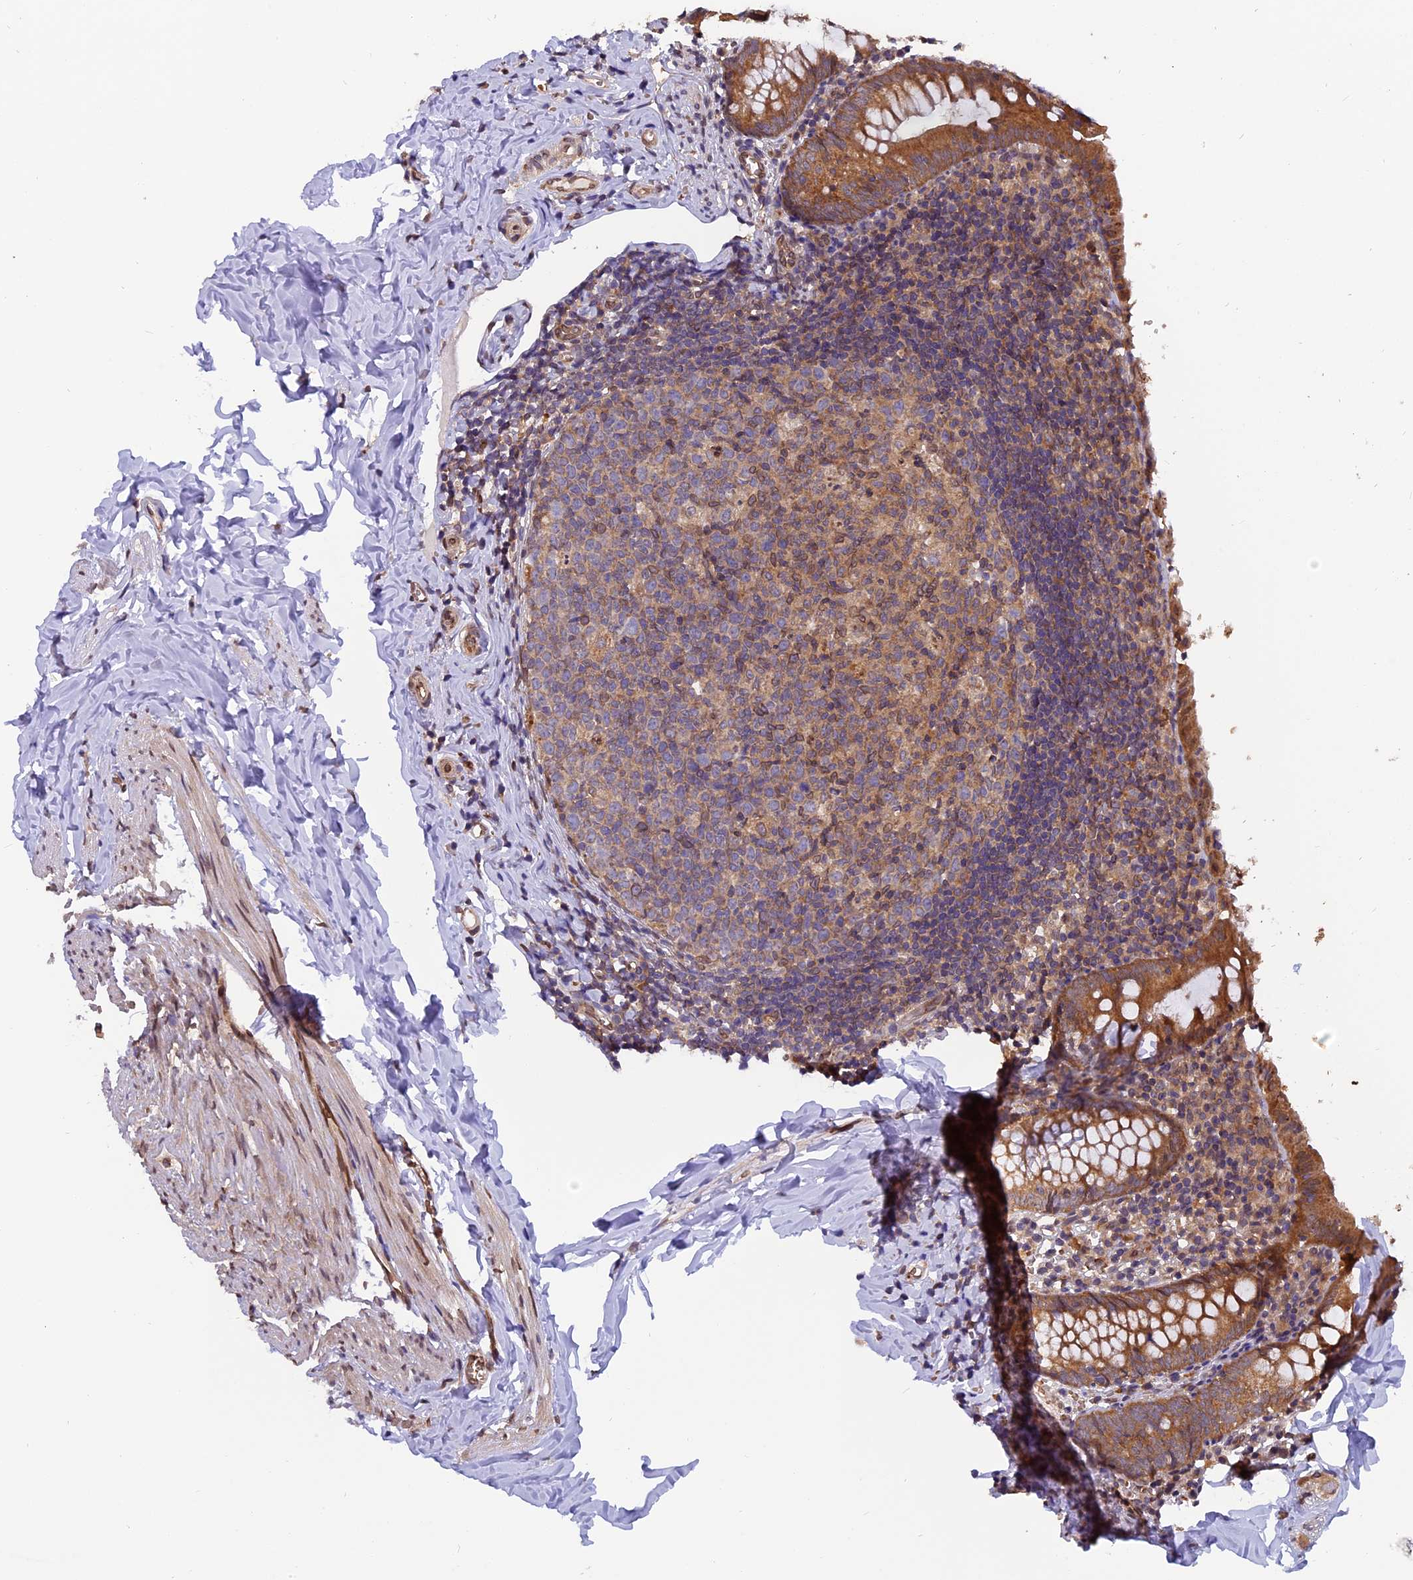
{"staining": {"intensity": "moderate", "quantity": ">75%", "location": "cytoplasmic/membranous"}, "tissue": "appendix", "cell_type": "Glandular cells", "image_type": "normal", "snomed": [{"axis": "morphology", "description": "Normal tissue, NOS"}, {"axis": "topography", "description": "Appendix"}], "caption": "DAB immunohistochemical staining of benign human appendix reveals moderate cytoplasmic/membranous protein expression in approximately >75% of glandular cells.", "gene": "CHMP2A", "patient": {"sex": "female", "age": 10}}